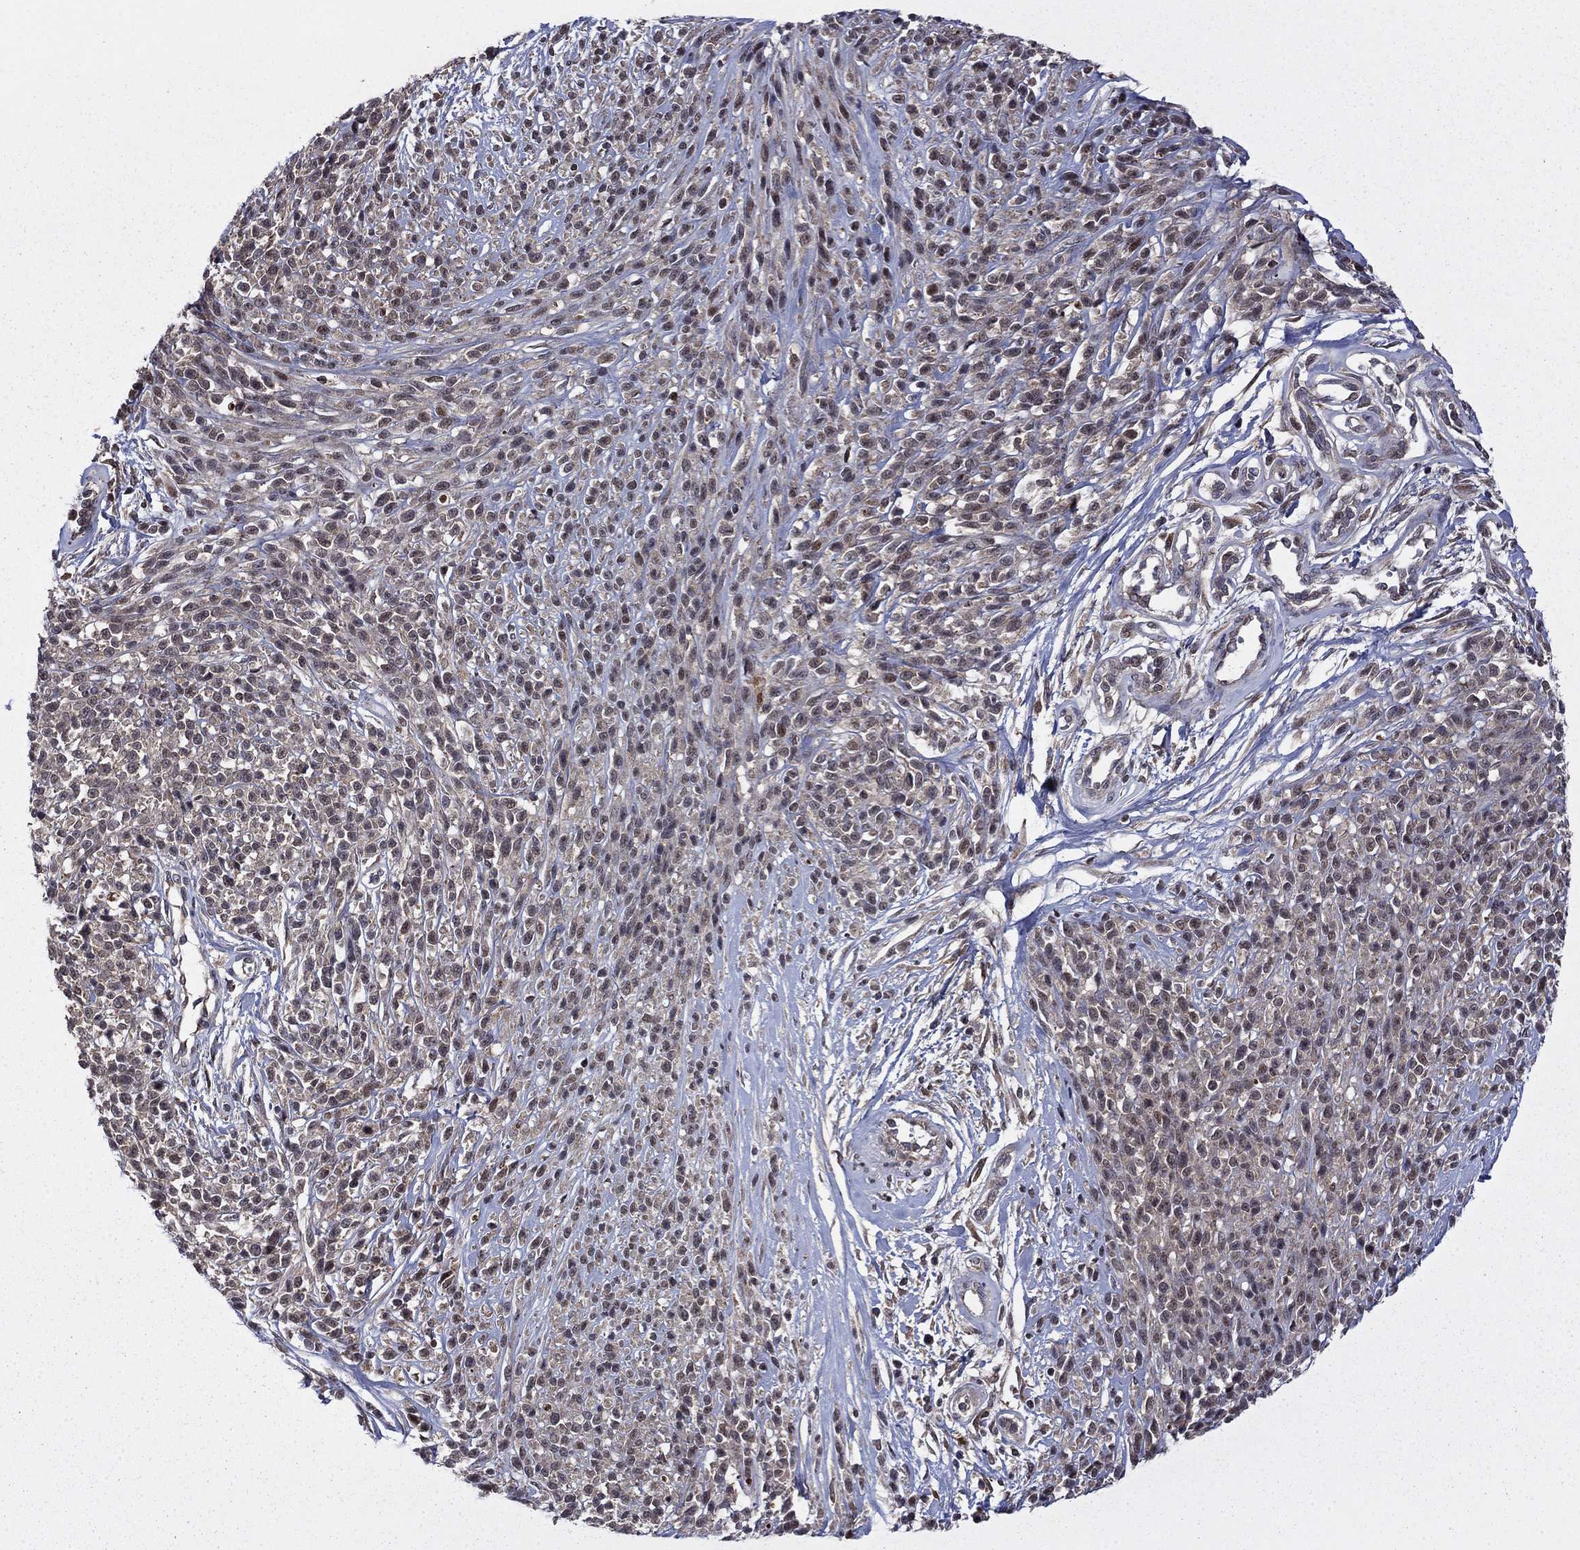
{"staining": {"intensity": "negative", "quantity": "none", "location": "none"}, "tissue": "melanoma", "cell_type": "Tumor cells", "image_type": "cancer", "snomed": [{"axis": "morphology", "description": "Malignant melanoma, NOS"}, {"axis": "topography", "description": "Skin"}, {"axis": "topography", "description": "Skin of trunk"}], "caption": "Immunohistochemistry histopathology image of neoplastic tissue: melanoma stained with DAB (3,3'-diaminobenzidine) displays no significant protein positivity in tumor cells.", "gene": "TPMT", "patient": {"sex": "male", "age": 74}}